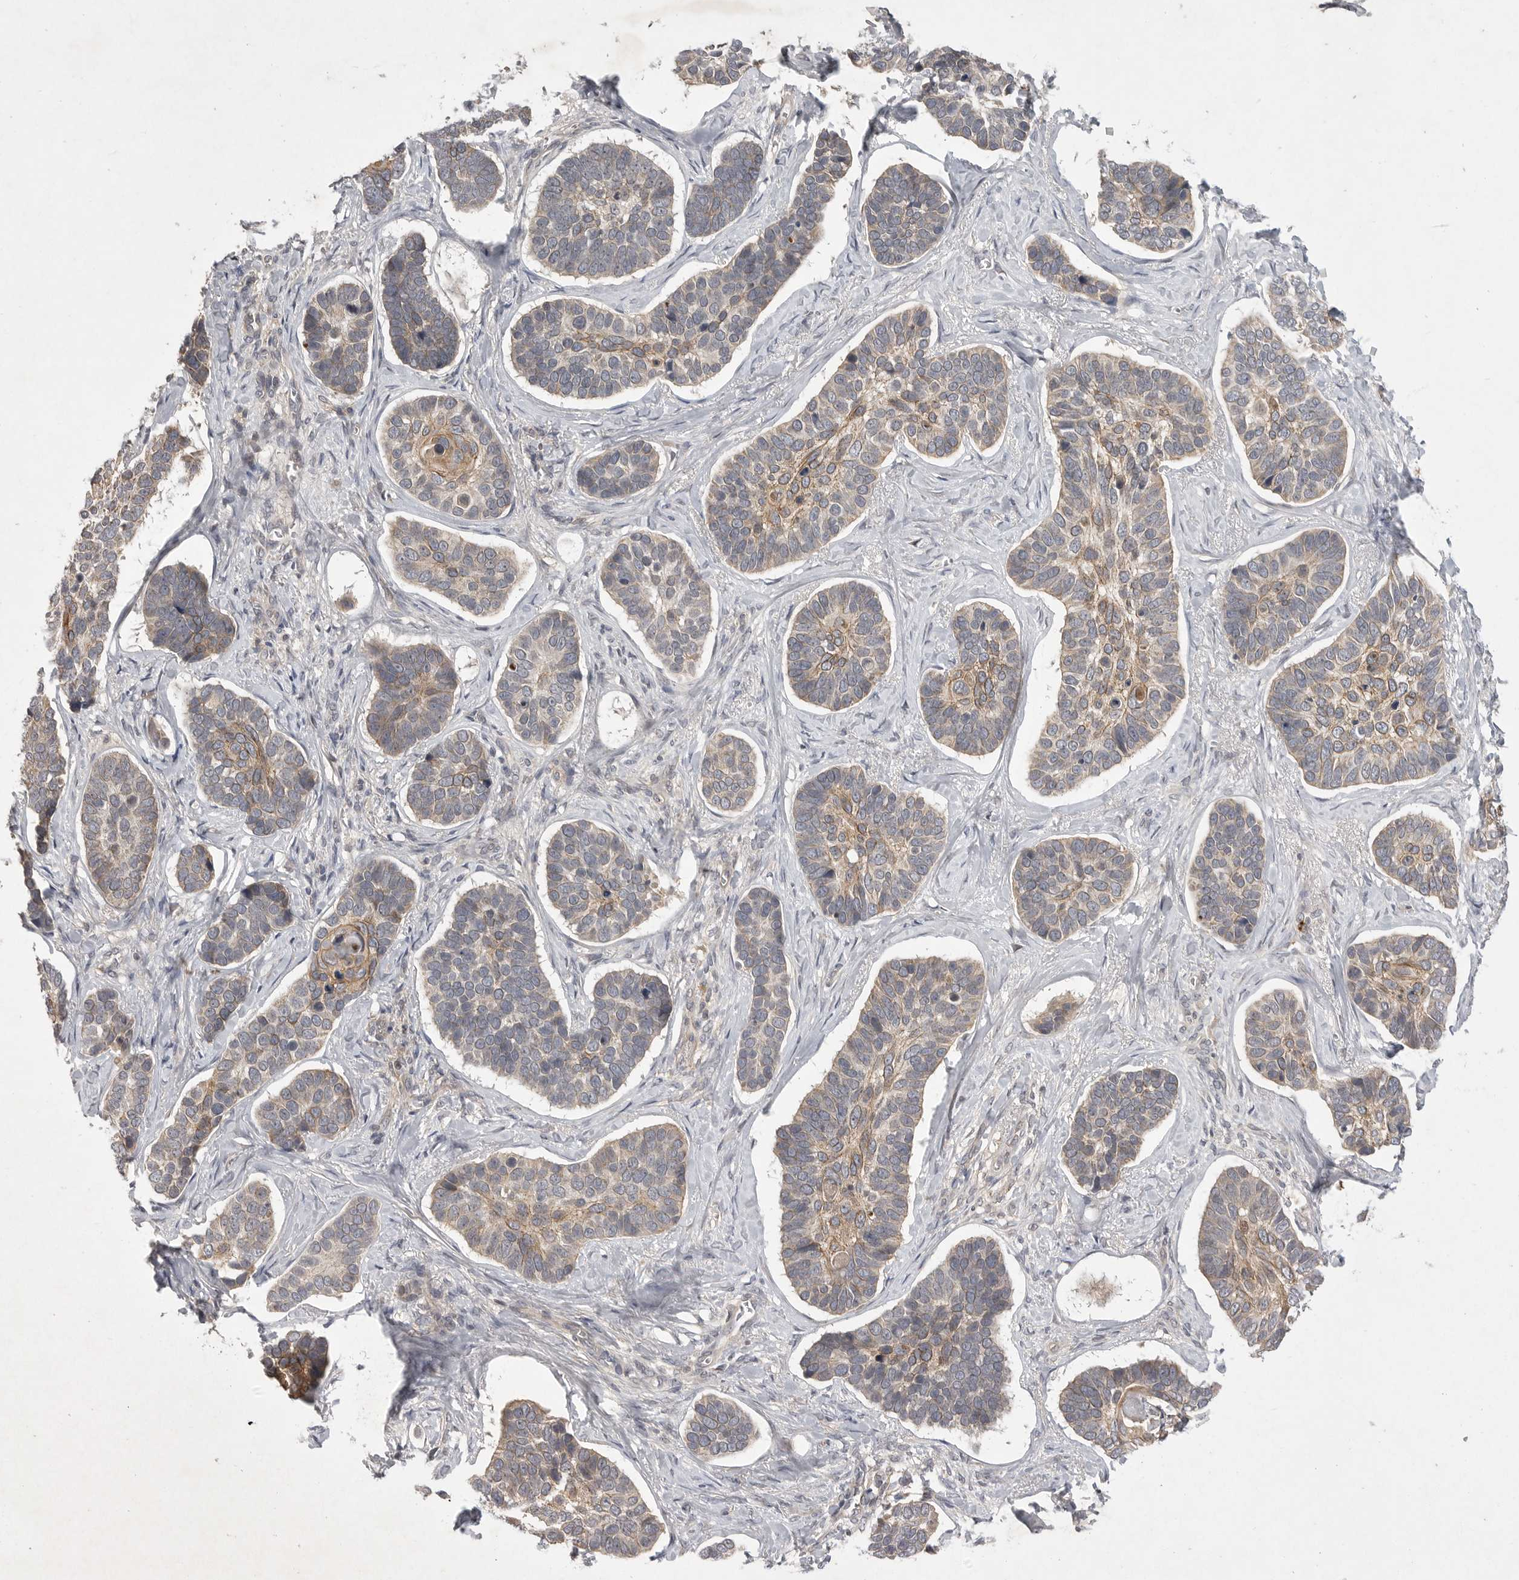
{"staining": {"intensity": "weak", "quantity": ">75%", "location": "cytoplasmic/membranous"}, "tissue": "skin cancer", "cell_type": "Tumor cells", "image_type": "cancer", "snomed": [{"axis": "morphology", "description": "Basal cell carcinoma"}, {"axis": "topography", "description": "Skin"}], "caption": "The histopathology image exhibits a brown stain indicating the presence of a protein in the cytoplasmic/membranous of tumor cells in skin cancer (basal cell carcinoma). (DAB IHC, brown staining for protein, blue staining for nuclei).", "gene": "UBE3D", "patient": {"sex": "male", "age": 62}}